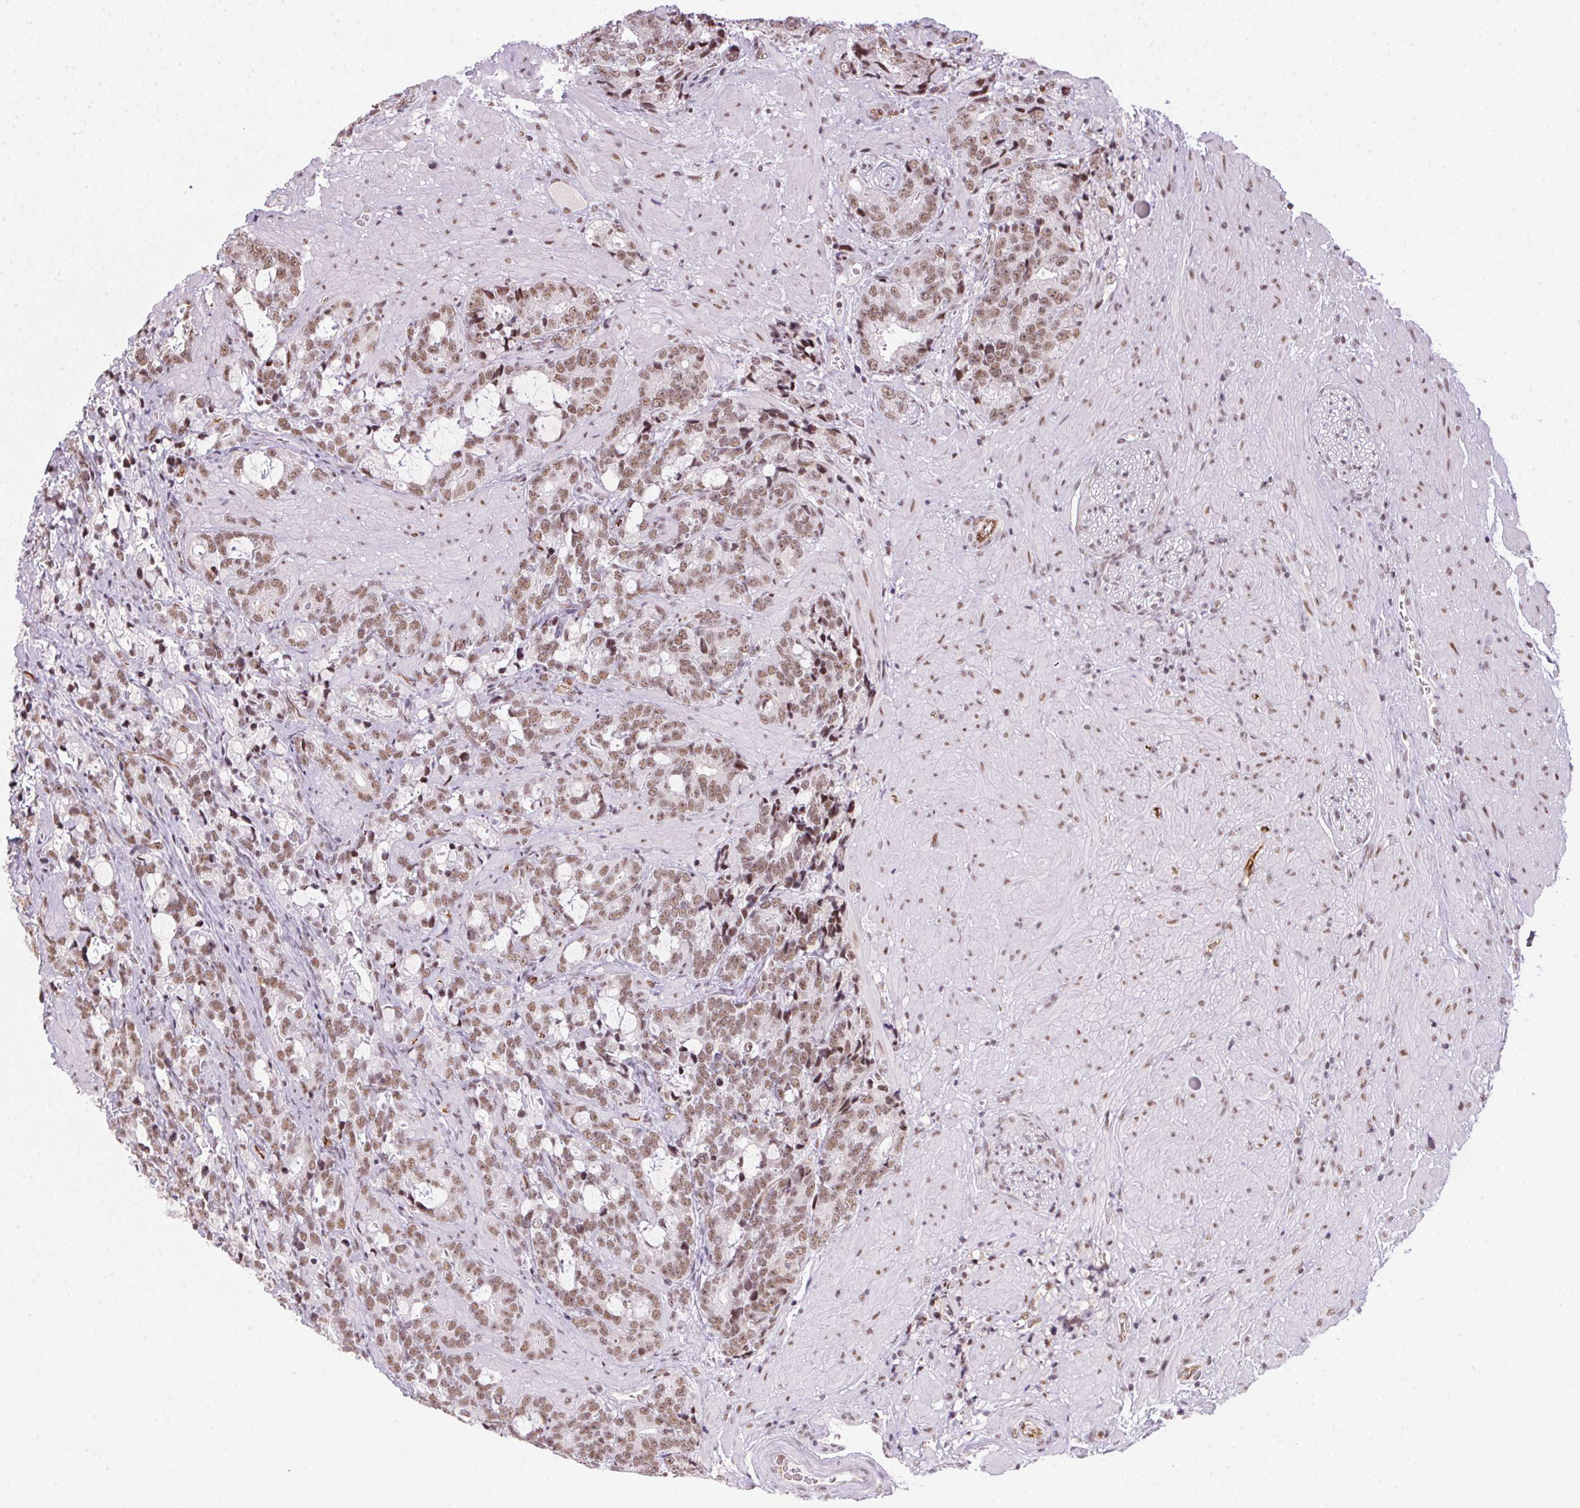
{"staining": {"intensity": "moderate", "quantity": ">75%", "location": "nuclear"}, "tissue": "prostate cancer", "cell_type": "Tumor cells", "image_type": "cancer", "snomed": [{"axis": "morphology", "description": "Adenocarcinoma, High grade"}, {"axis": "topography", "description": "Prostate"}], "caption": "Moderate nuclear protein staining is identified in approximately >75% of tumor cells in prostate cancer (high-grade adenocarcinoma).", "gene": "SRSF7", "patient": {"sex": "male", "age": 74}}